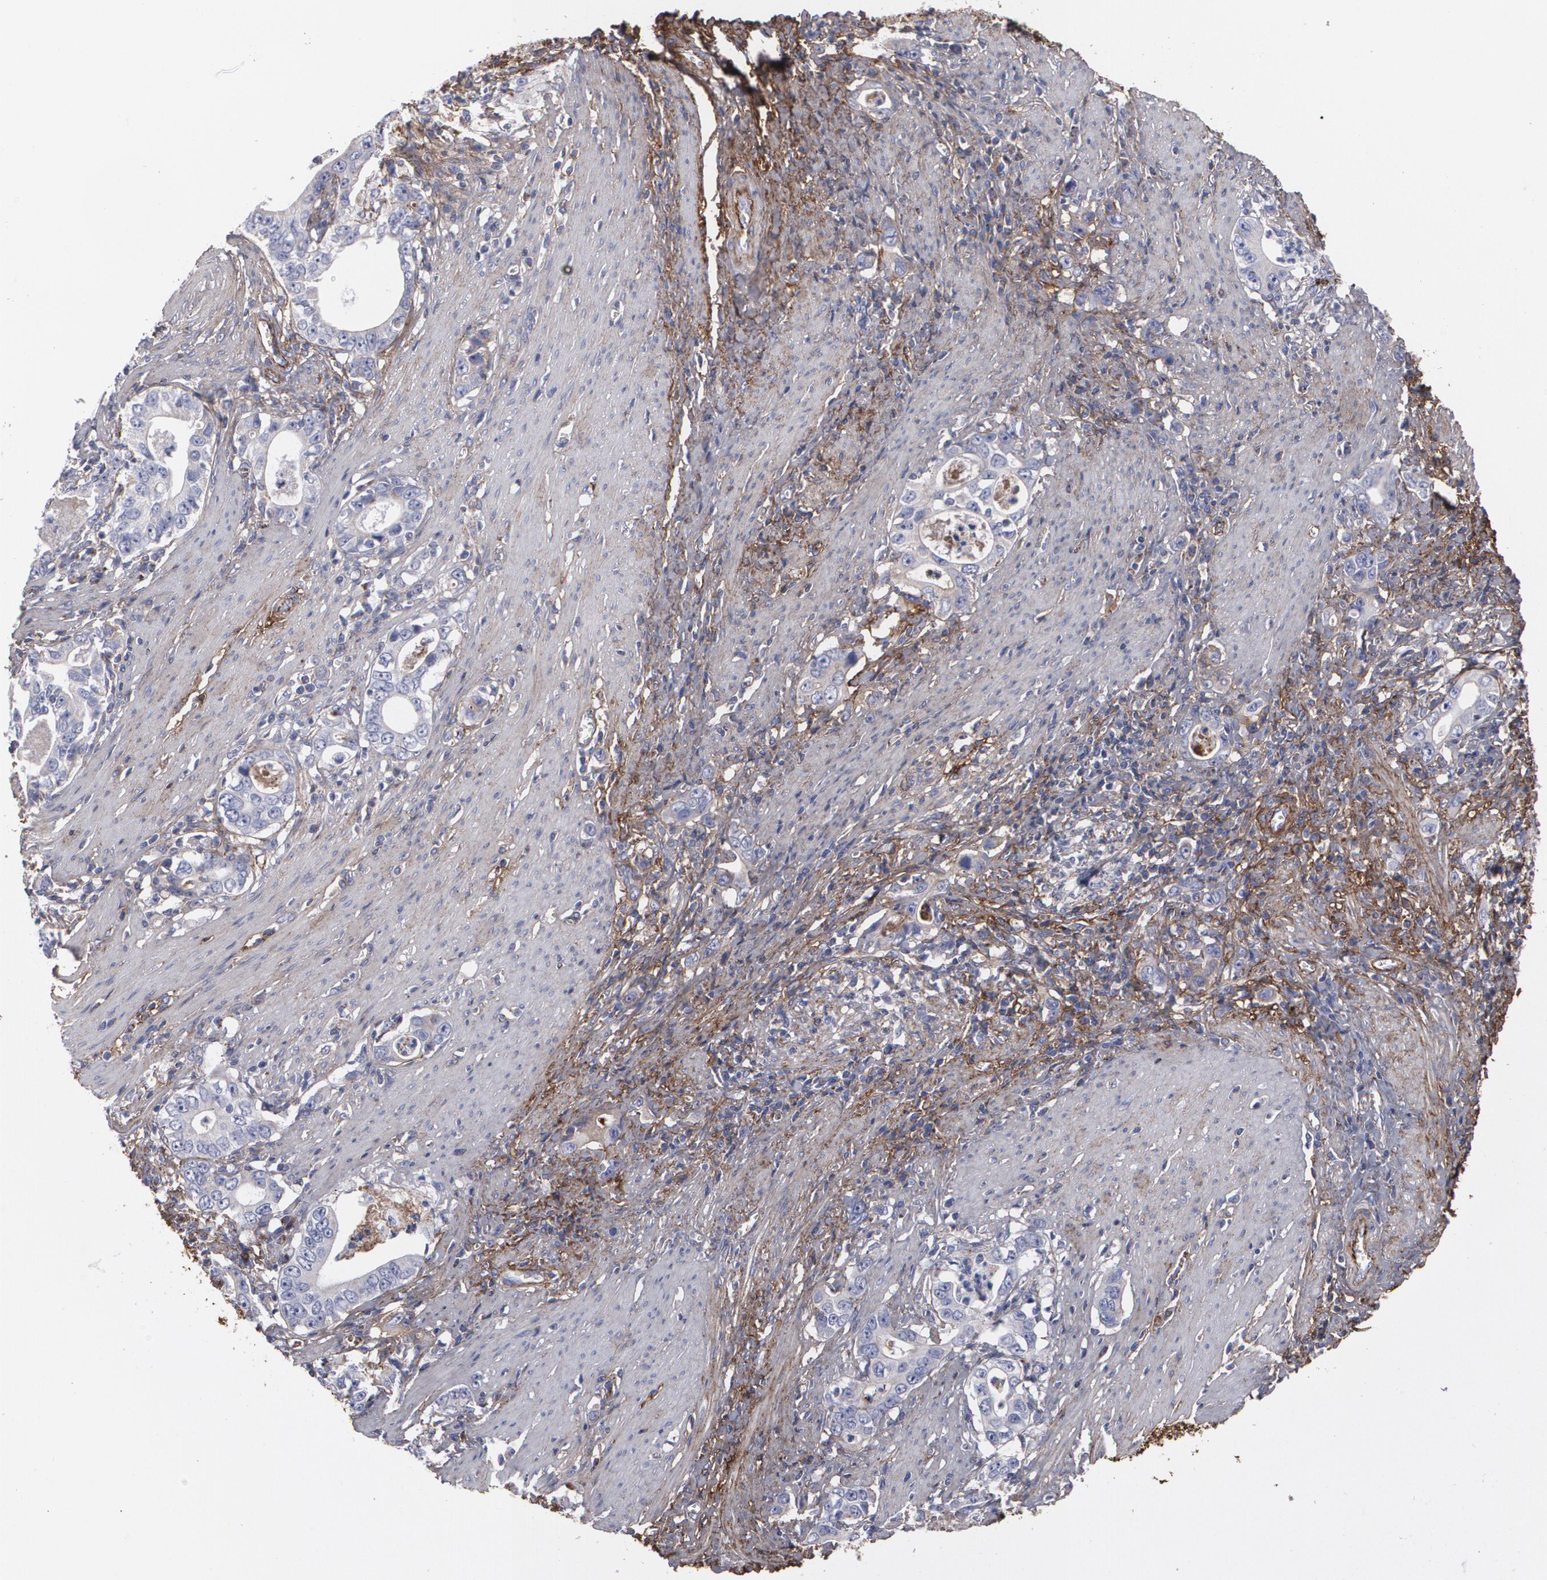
{"staining": {"intensity": "weak", "quantity": "25%-75%", "location": "cytoplasmic/membranous"}, "tissue": "stomach cancer", "cell_type": "Tumor cells", "image_type": "cancer", "snomed": [{"axis": "morphology", "description": "Adenocarcinoma, NOS"}, {"axis": "topography", "description": "Stomach, lower"}], "caption": "Immunohistochemistry (IHC) histopathology image of stomach adenocarcinoma stained for a protein (brown), which exhibits low levels of weak cytoplasmic/membranous expression in approximately 25%-75% of tumor cells.", "gene": "FBLN1", "patient": {"sex": "female", "age": 72}}